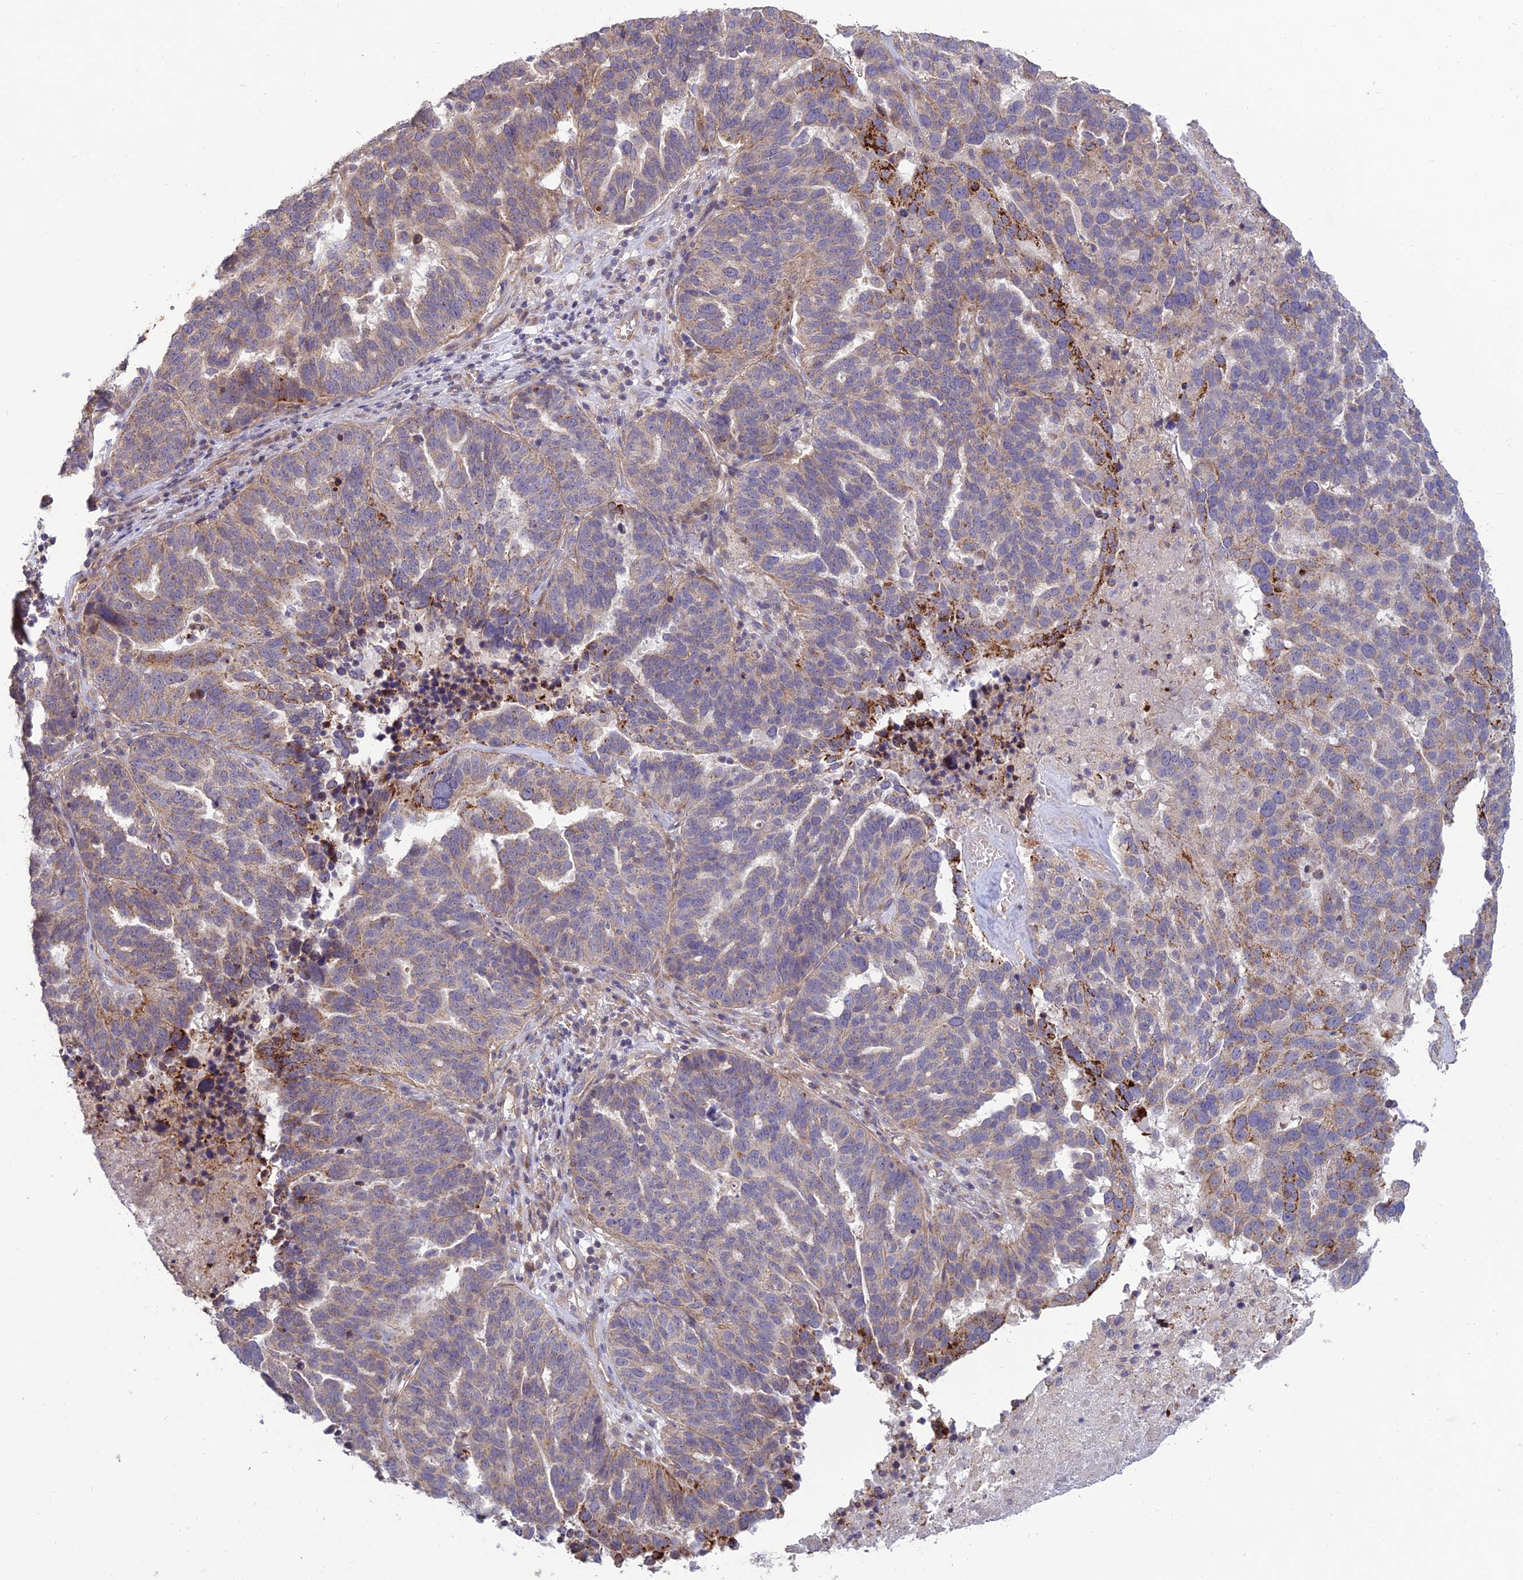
{"staining": {"intensity": "moderate", "quantity": "<25%", "location": "cytoplasmic/membranous"}, "tissue": "ovarian cancer", "cell_type": "Tumor cells", "image_type": "cancer", "snomed": [{"axis": "morphology", "description": "Cystadenocarcinoma, serous, NOS"}, {"axis": "topography", "description": "Ovary"}], "caption": "Ovarian cancer stained with a brown dye demonstrates moderate cytoplasmic/membranous positive staining in about <25% of tumor cells.", "gene": "C3orf20", "patient": {"sex": "female", "age": 59}}